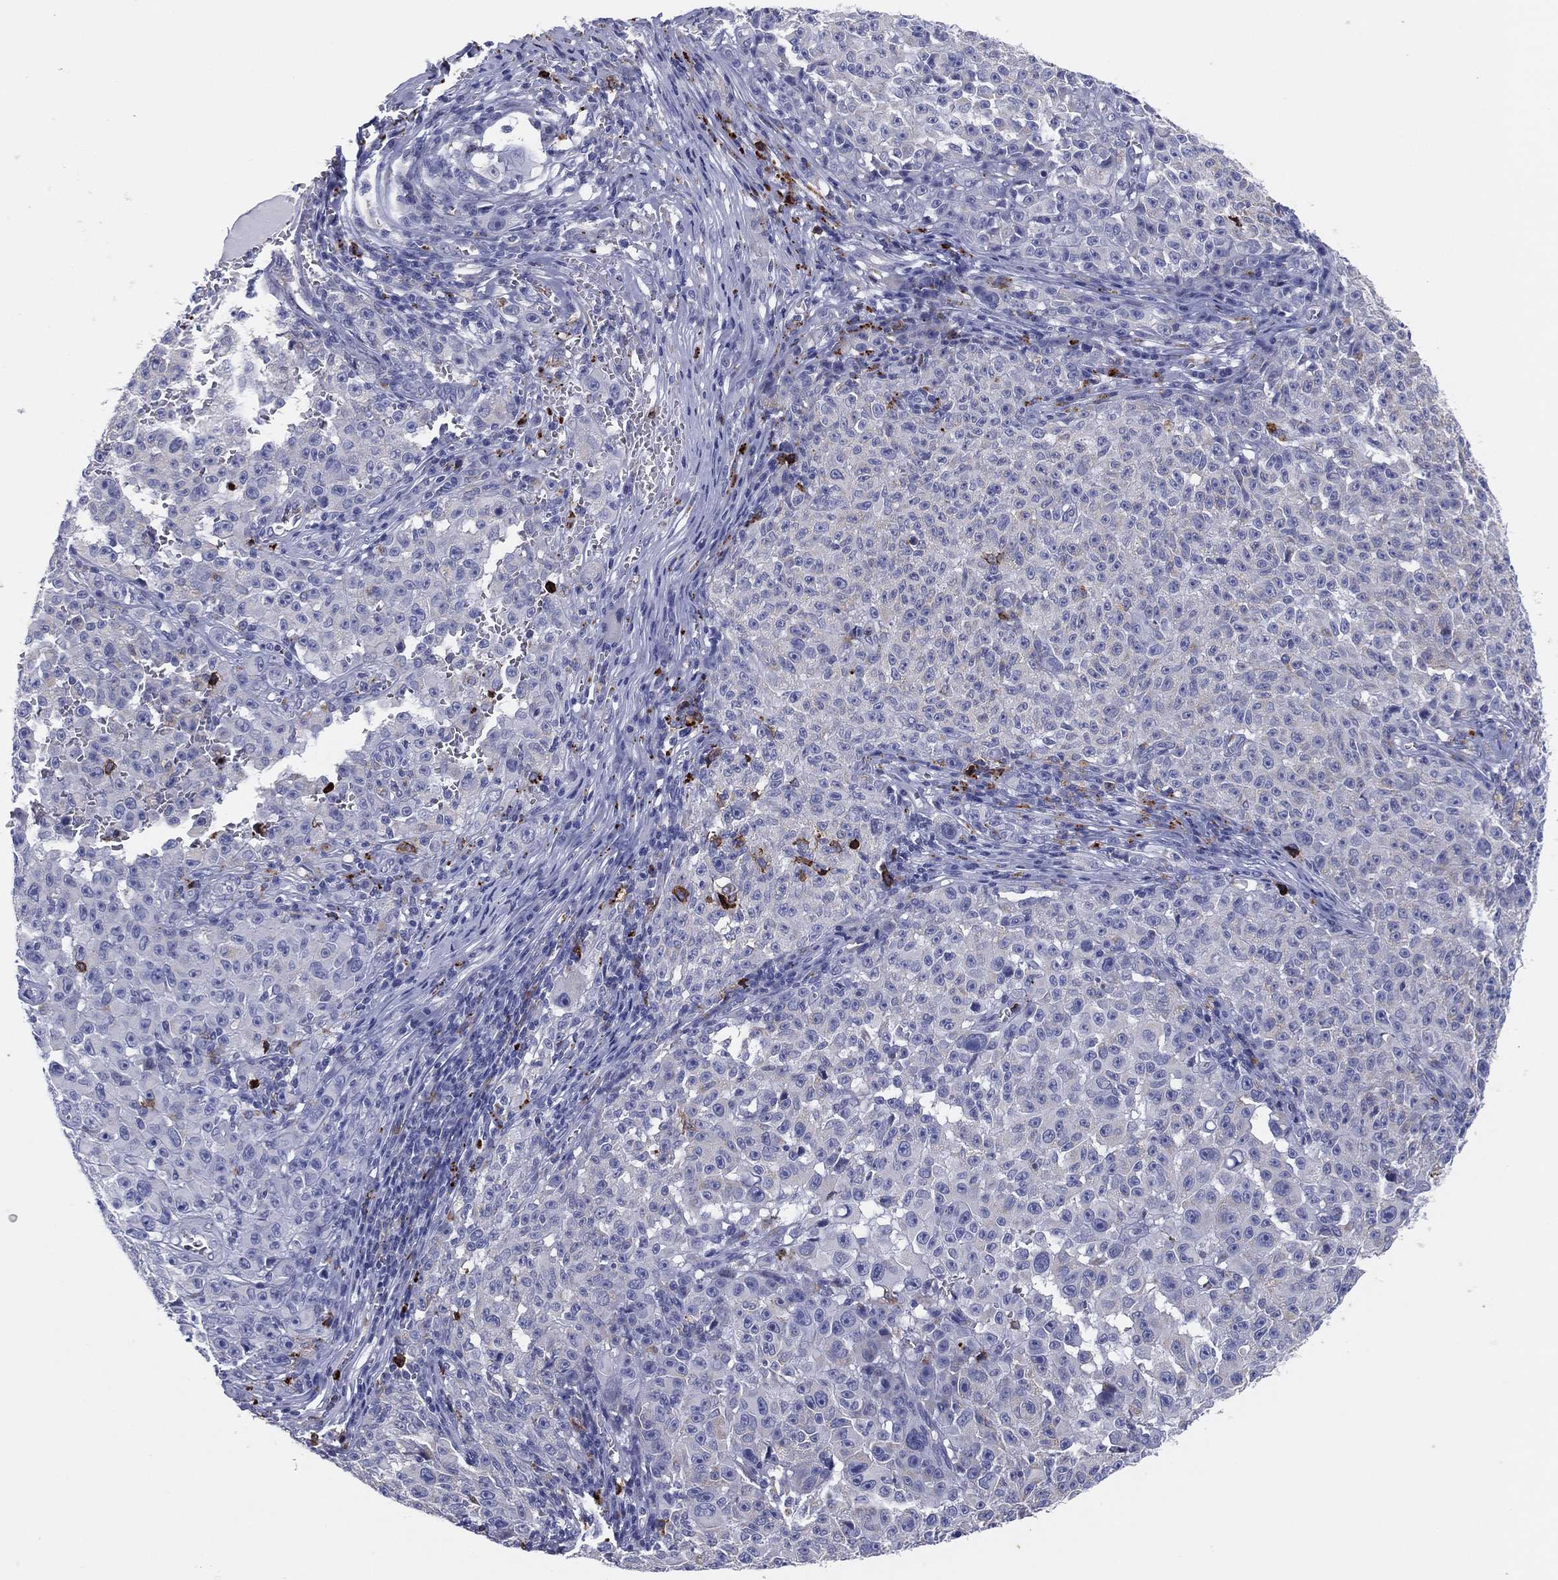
{"staining": {"intensity": "negative", "quantity": "none", "location": "none"}, "tissue": "melanoma", "cell_type": "Tumor cells", "image_type": "cancer", "snomed": [{"axis": "morphology", "description": "Malignant melanoma, NOS"}, {"axis": "topography", "description": "Skin"}], "caption": "Tumor cells are negative for protein expression in human melanoma.", "gene": "PLAC8", "patient": {"sex": "female", "age": 82}}